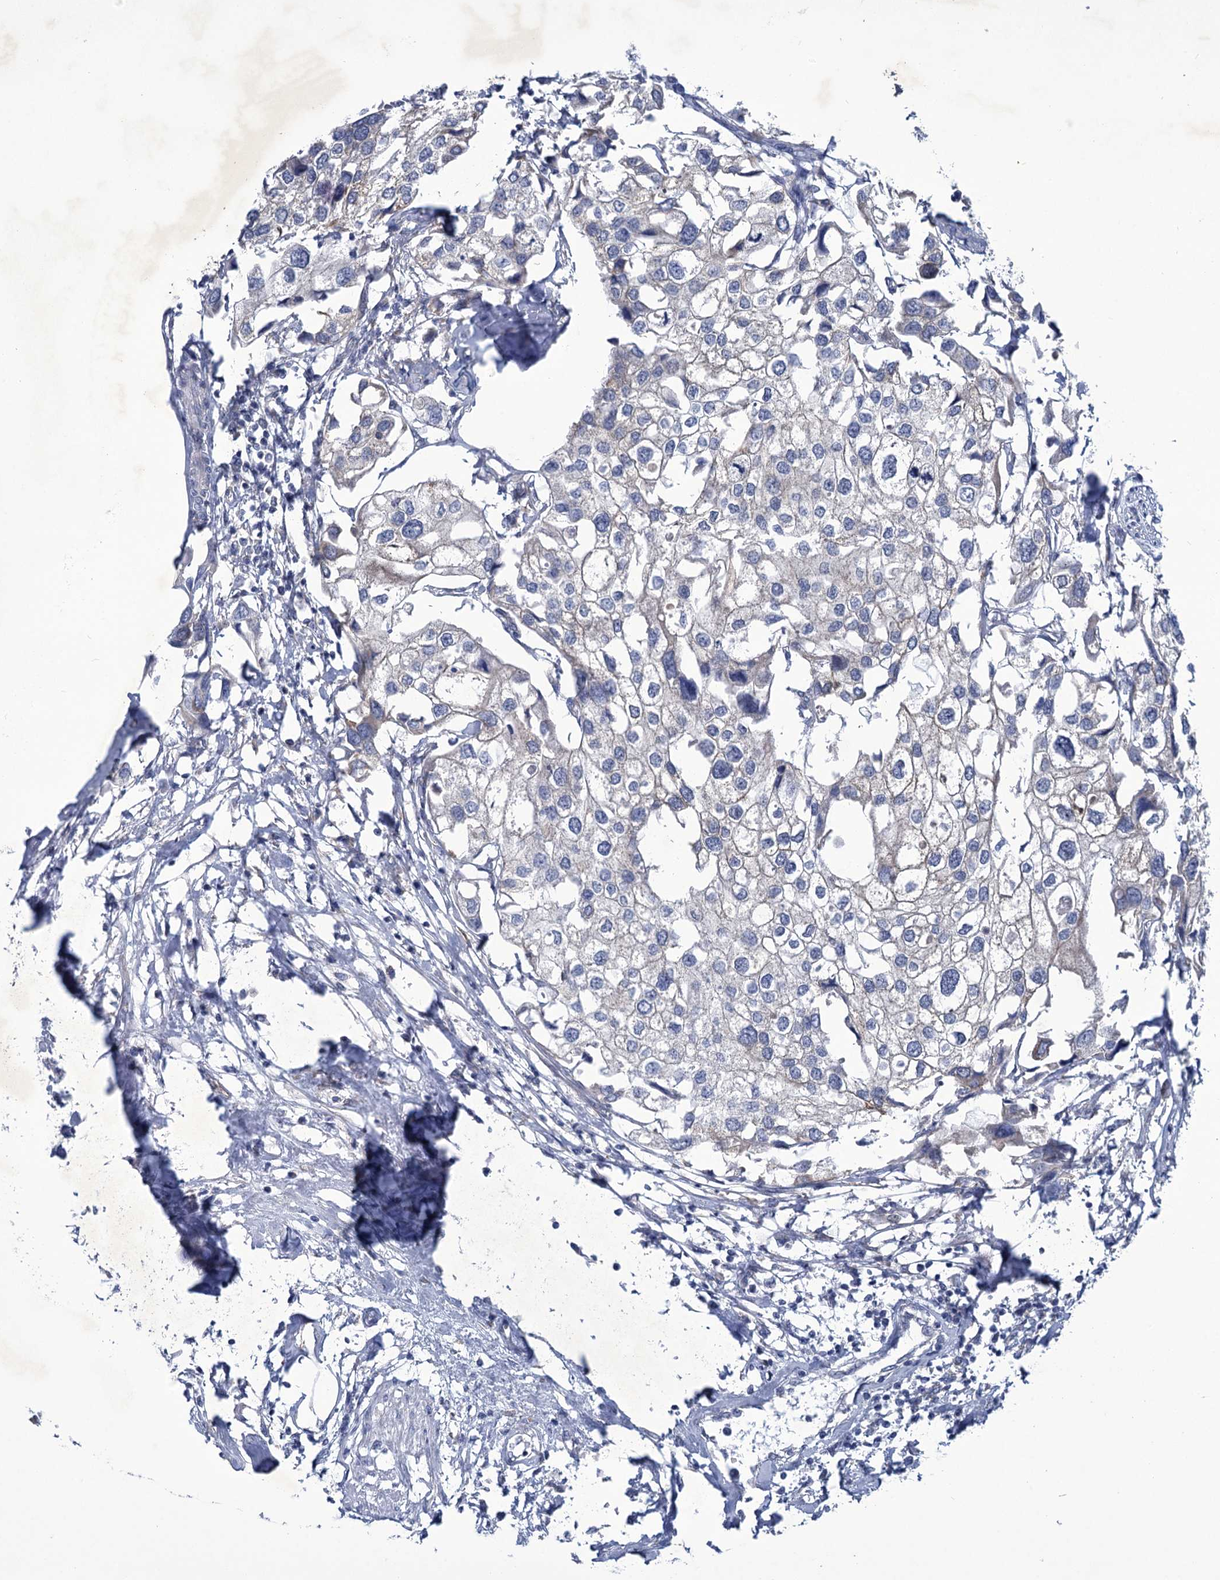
{"staining": {"intensity": "negative", "quantity": "none", "location": "none"}, "tissue": "urothelial cancer", "cell_type": "Tumor cells", "image_type": "cancer", "snomed": [{"axis": "morphology", "description": "Urothelial carcinoma, High grade"}, {"axis": "topography", "description": "Urinary bladder"}], "caption": "Image shows no significant protein positivity in tumor cells of urothelial cancer. (Stains: DAB (3,3'-diaminobenzidine) immunohistochemistry with hematoxylin counter stain, Microscopy: brightfield microscopy at high magnification).", "gene": "MBLAC2", "patient": {"sex": "male", "age": 64}}